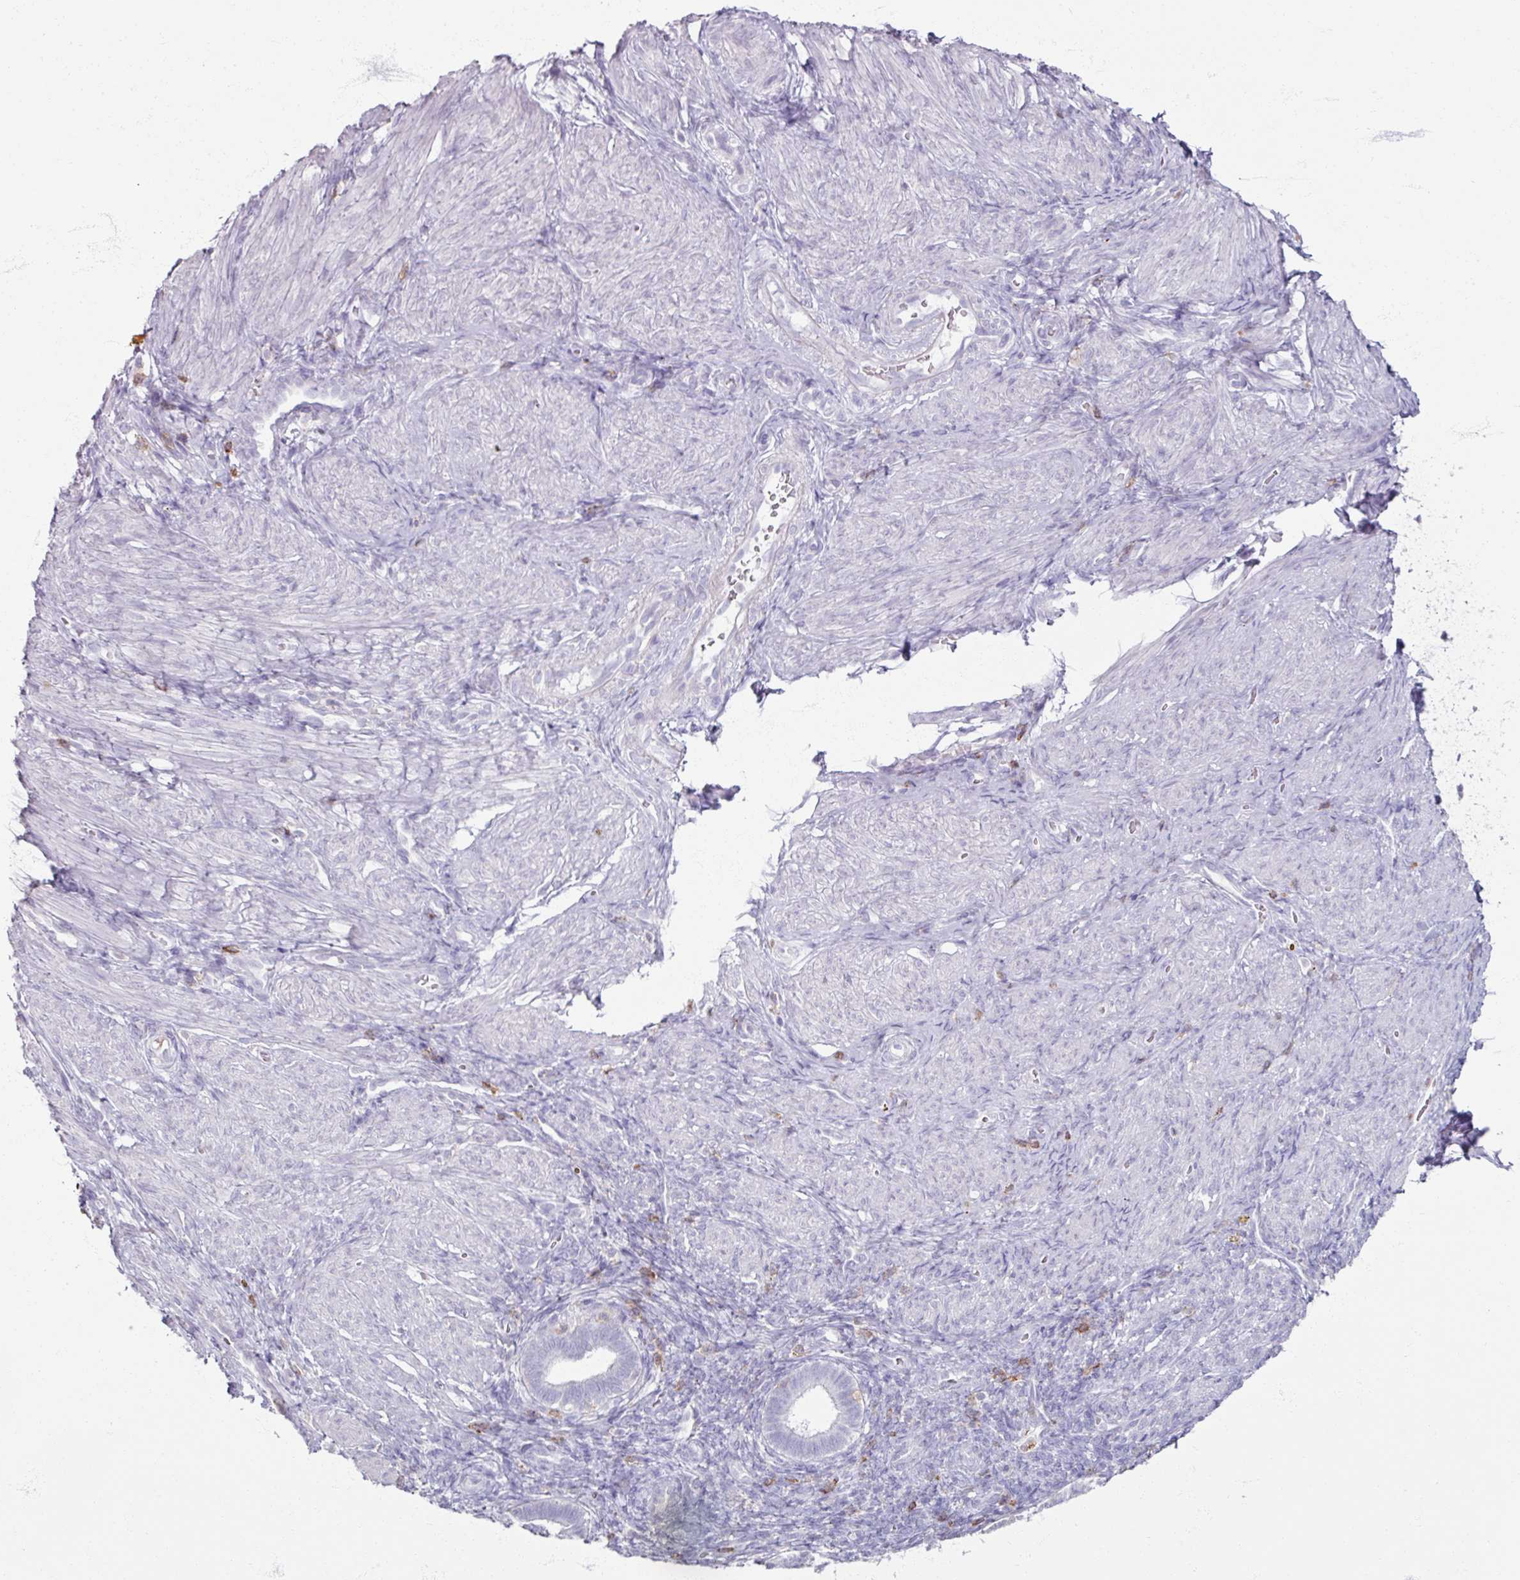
{"staining": {"intensity": "negative", "quantity": "none", "location": "none"}, "tissue": "endometrium", "cell_type": "Cells in endometrial stroma", "image_type": "normal", "snomed": [{"axis": "morphology", "description": "Normal tissue, NOS"}, {"axis": "topography", "description": "Endometrium"}], "caption": "Immunohistochemical staining of benign human endometrium reveals no significant positivity in cells in endometrial stroma.", "gene": "PTPRC", "patient": {"sex": "female", "age": 34}}